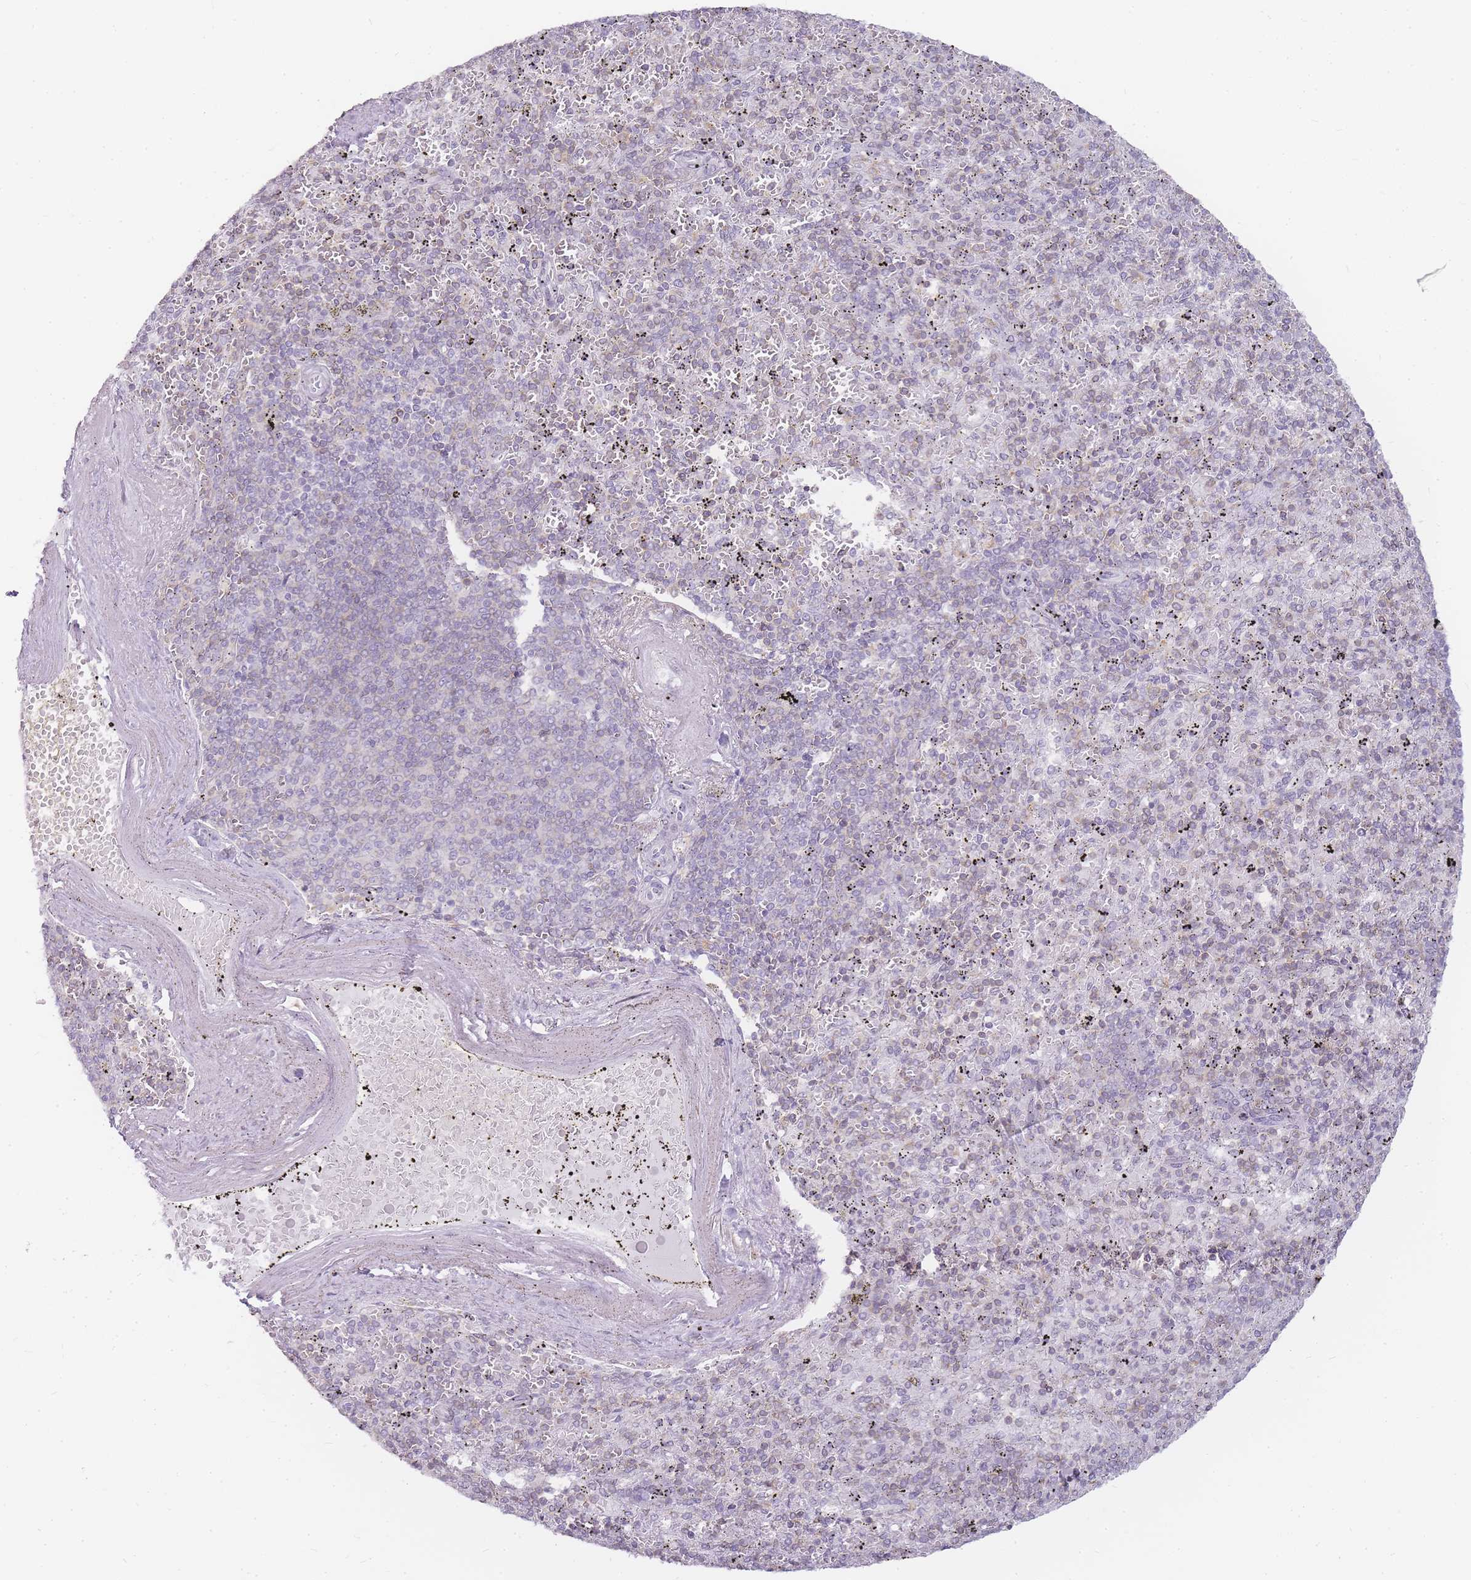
{"staining": {"intensity": "negative", "quantity": "none", "location": "none"}, "tissue": "spleen", "cell_type": "Cells in red pulp", "image_type": "normal", "snomed": [{"axis": "morphology", "description": "Normal tissue, NOS"}, {"axis": "topography", "description": "Spleen"}], "caption": "An immunohistochemistry (IHC) photomicrograph of benign spleen is shown. There is no staining in cells in red pulp of spleen. (DAB (3,3'-diaminobenzidine) IHC, high magnification).", "gene": "JAKMIP1", "patient": {"sex": "male", "age": 82}}